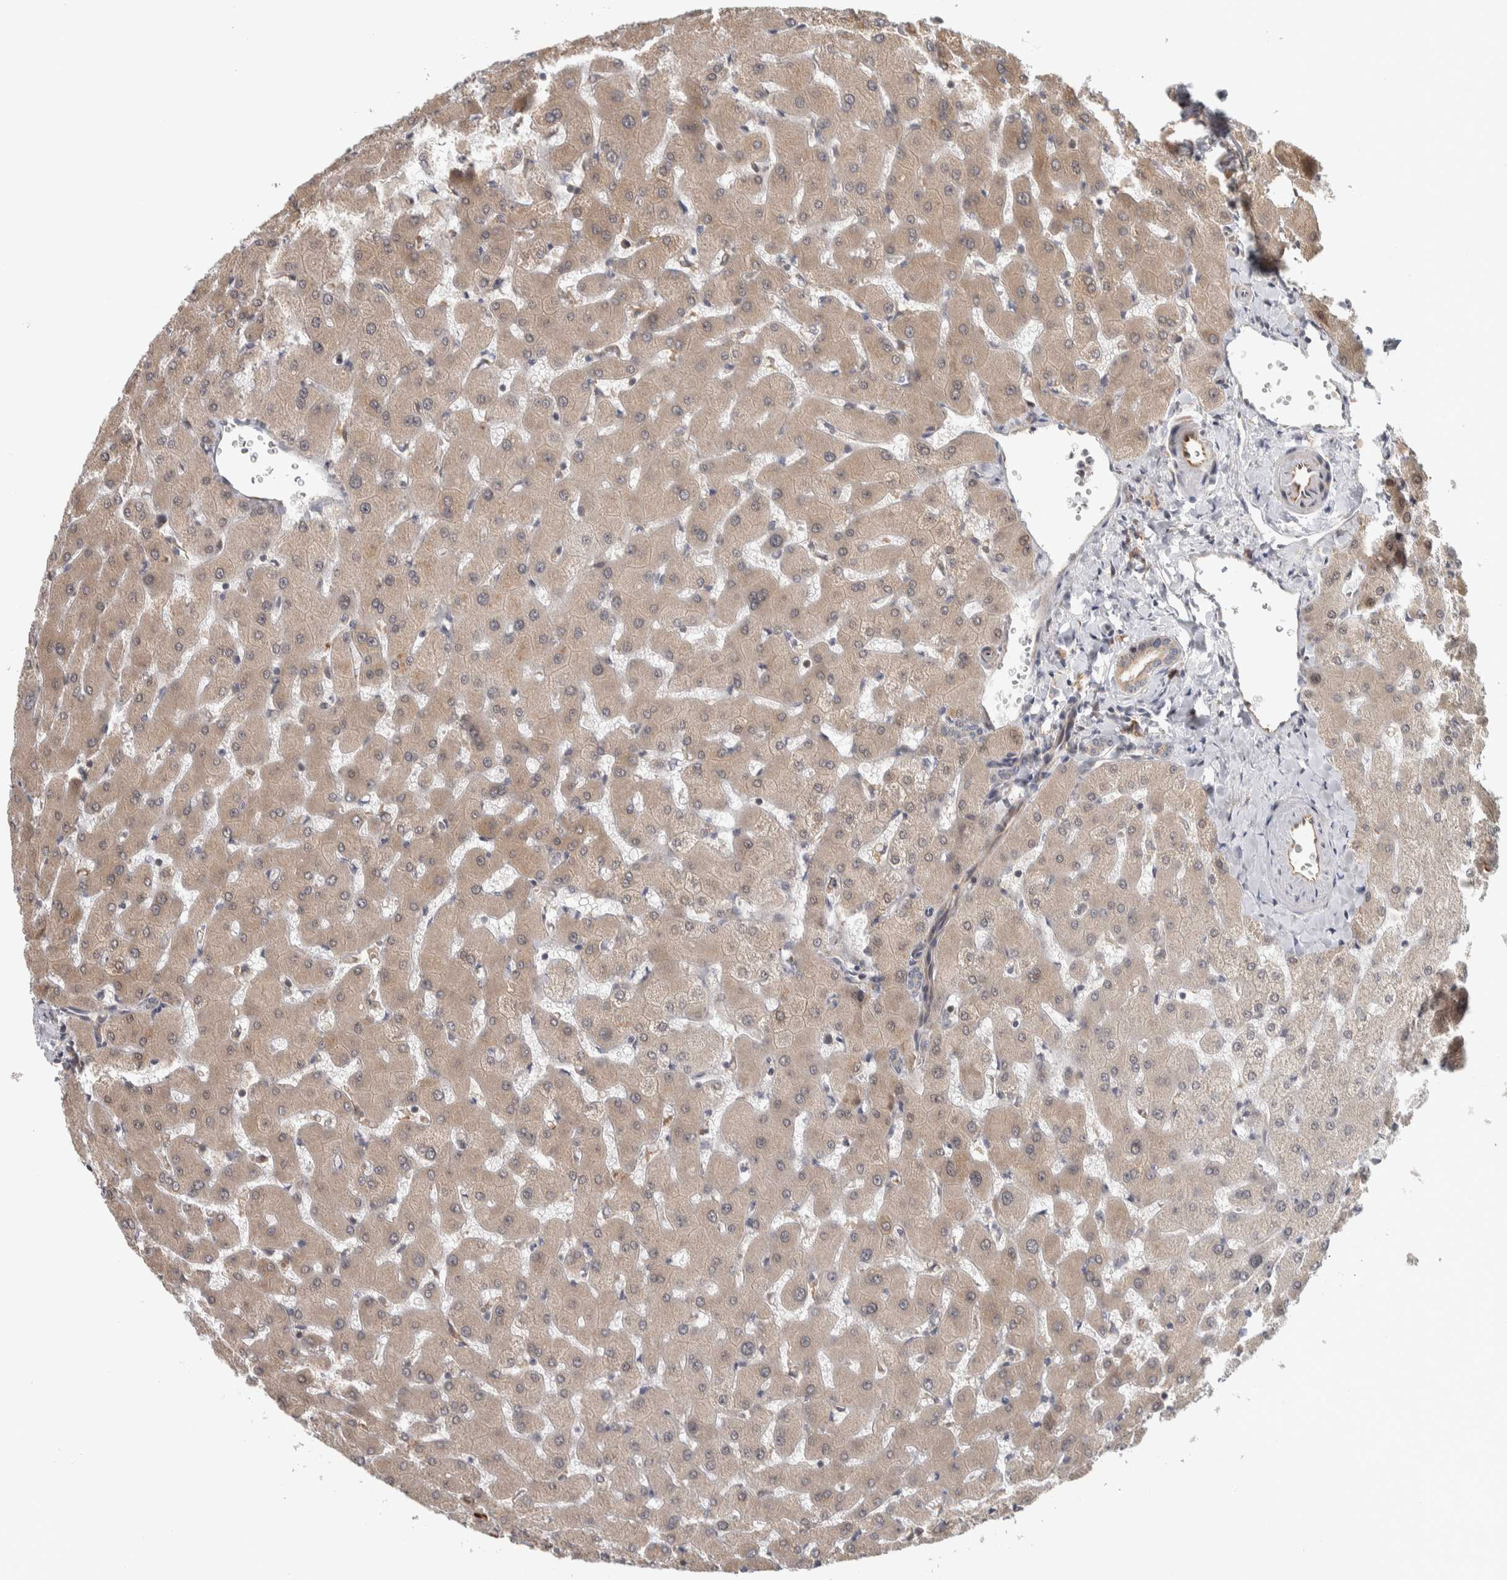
{"staining": {"intensity": "weak", "quantity": "<25%", "location": "cytoplasmic/membranous"}, "tissue": "liver", "cell_type": "Cholangiocytes", "image_type": "normal", "snomed": [{"axis": "morphology", "description": "Normal tissue, NOS"}, {"axis": "topography", "description": "Liver"}], "caption": "DAB immunohistochemical staining of normal liver shows no significant expression in cholangiocytes.", "gene": "TBC1D31", "patient": {"sex": "female", "age": 63}}